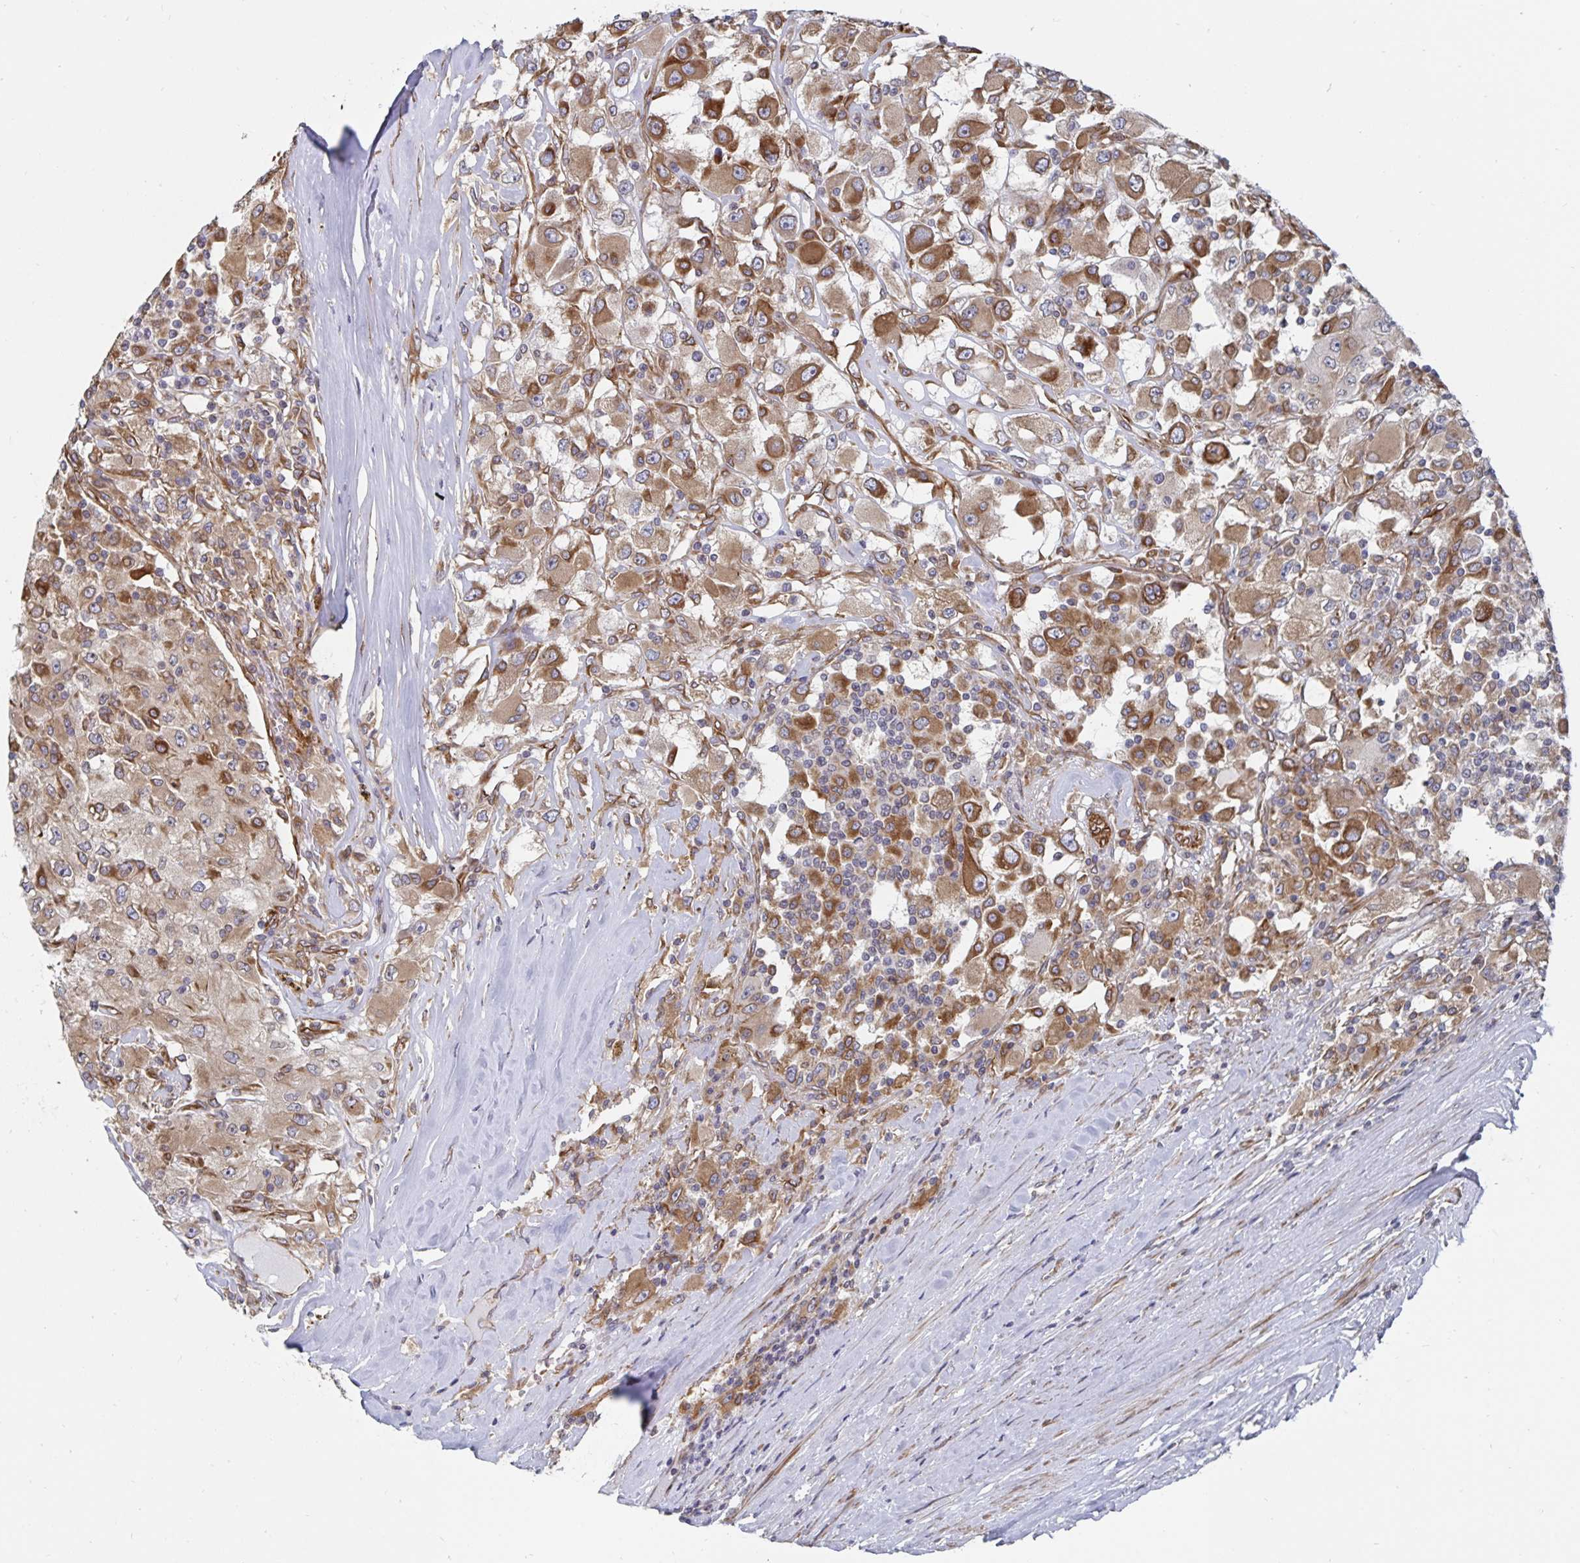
{"staining": {"intensity": "moderate", "quantity": ">75%", "location": "cytoplasmic/membranous"}, "tissue": "renal cancer", "cell_type": "Tumor cells", "image_type": "cancer", "snomed": [{"axis": "morphology", "description": "Adenocarcinoma, NOS"}, {"axis": "topography", "description": "Kidney"}], "caption": "There is medium levels of moderate cytoplasmic/membranous expression in tumor cells of adenocarcinoma (renal), as demonstrated by immunohistochemical staining (brown color).", "gene": "BCAP29", "patient": {"sex": "female", "age": 67}}